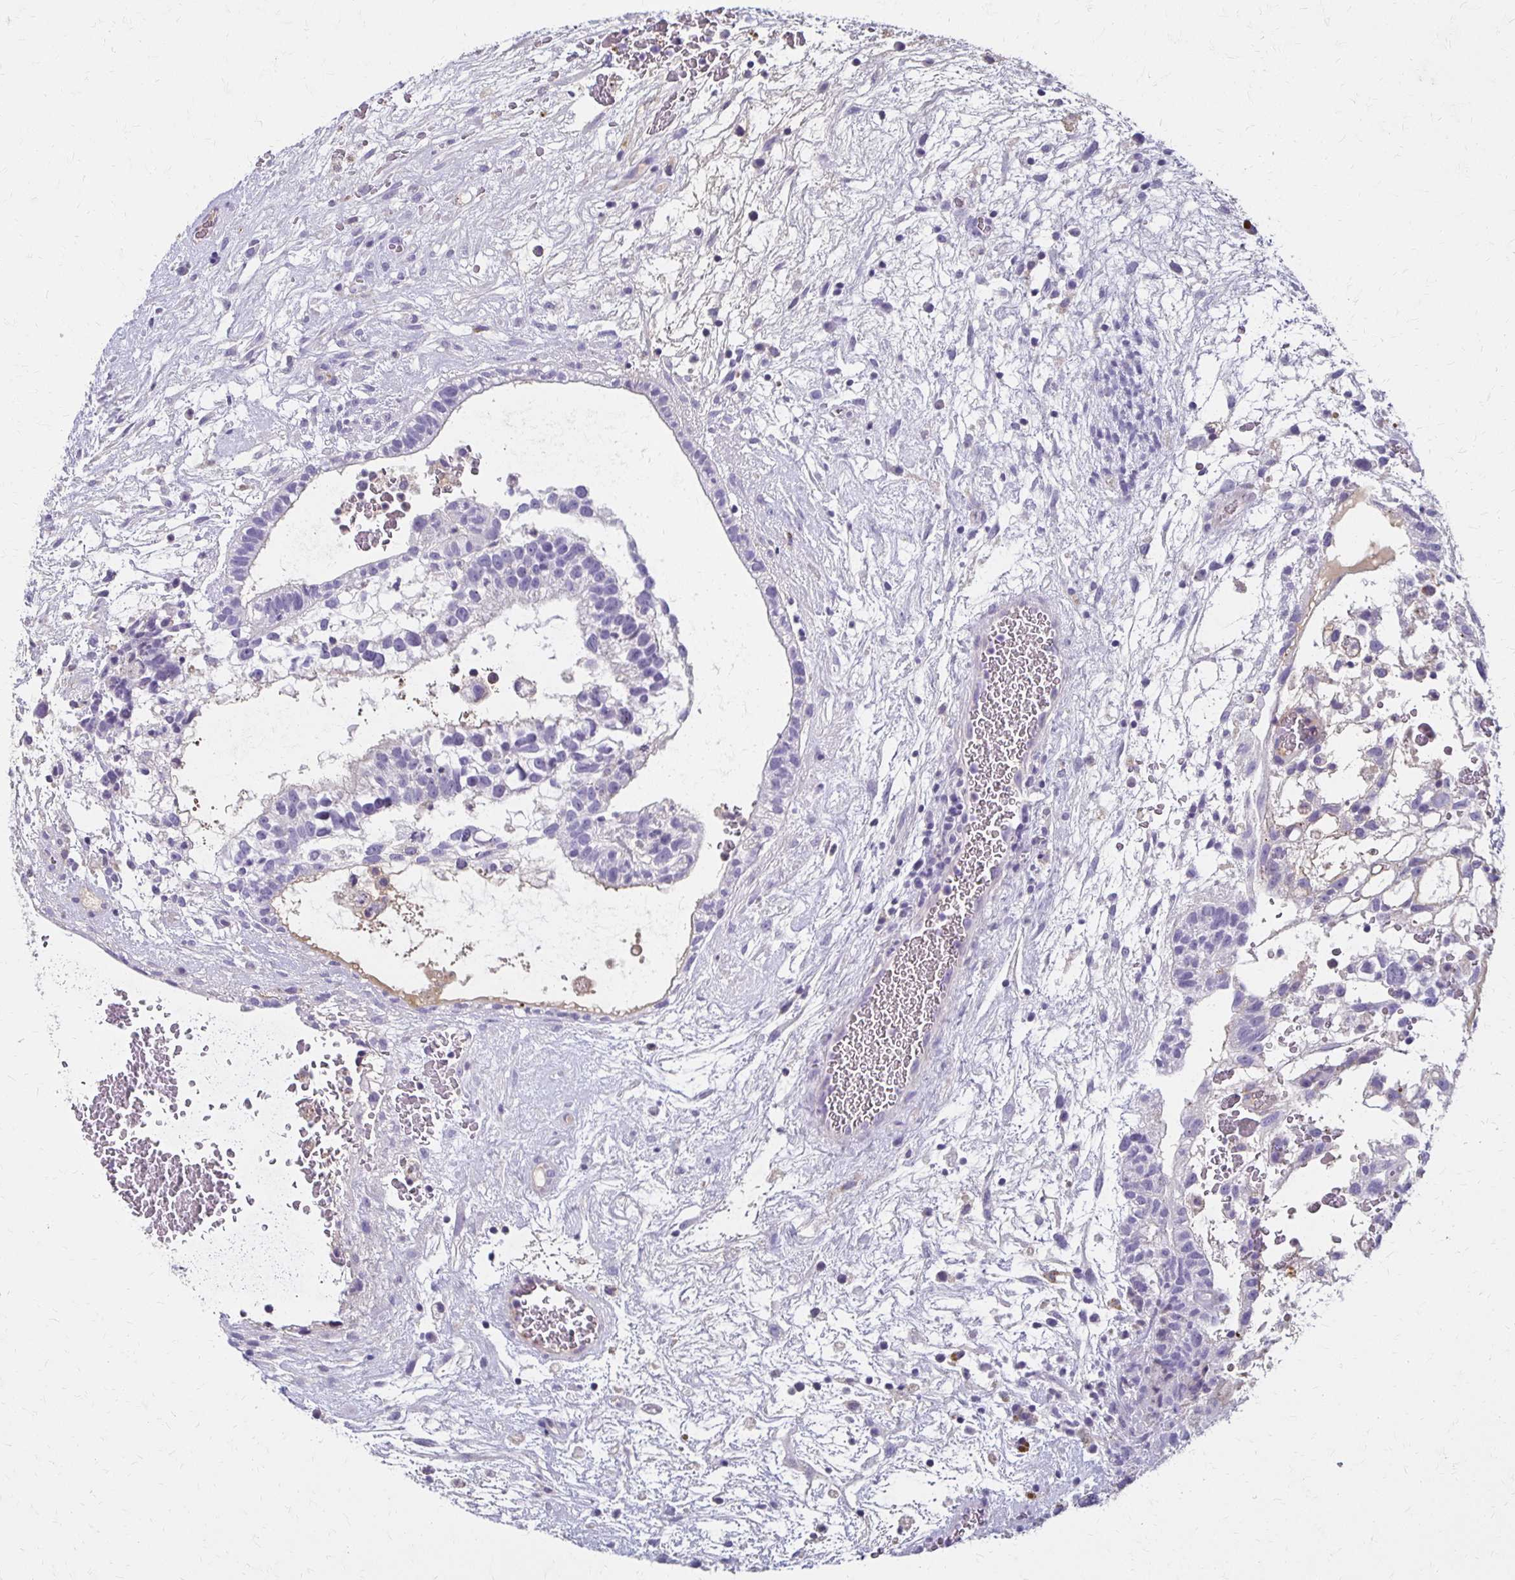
{"staining": {"intensity": "negative", "quantity": "none", "location": "none"}, "tissue": "testis cancer", "cell_type": "Tumor cells", "image_type": "cancer", "snomed": [{"axis": "morphology", "description": "Normal tissue, NOS"}, {"axis": "morphology", "description": "Carcinoma, Embryonal, NOS"}, {"axis": "topography", "description": "Testis"}], "caption": "Testis cancer stained for a protein using IHC displays no expression tumor cells.", "gene": "BBS12", "patient": {"sex": "male", "age": 32}}